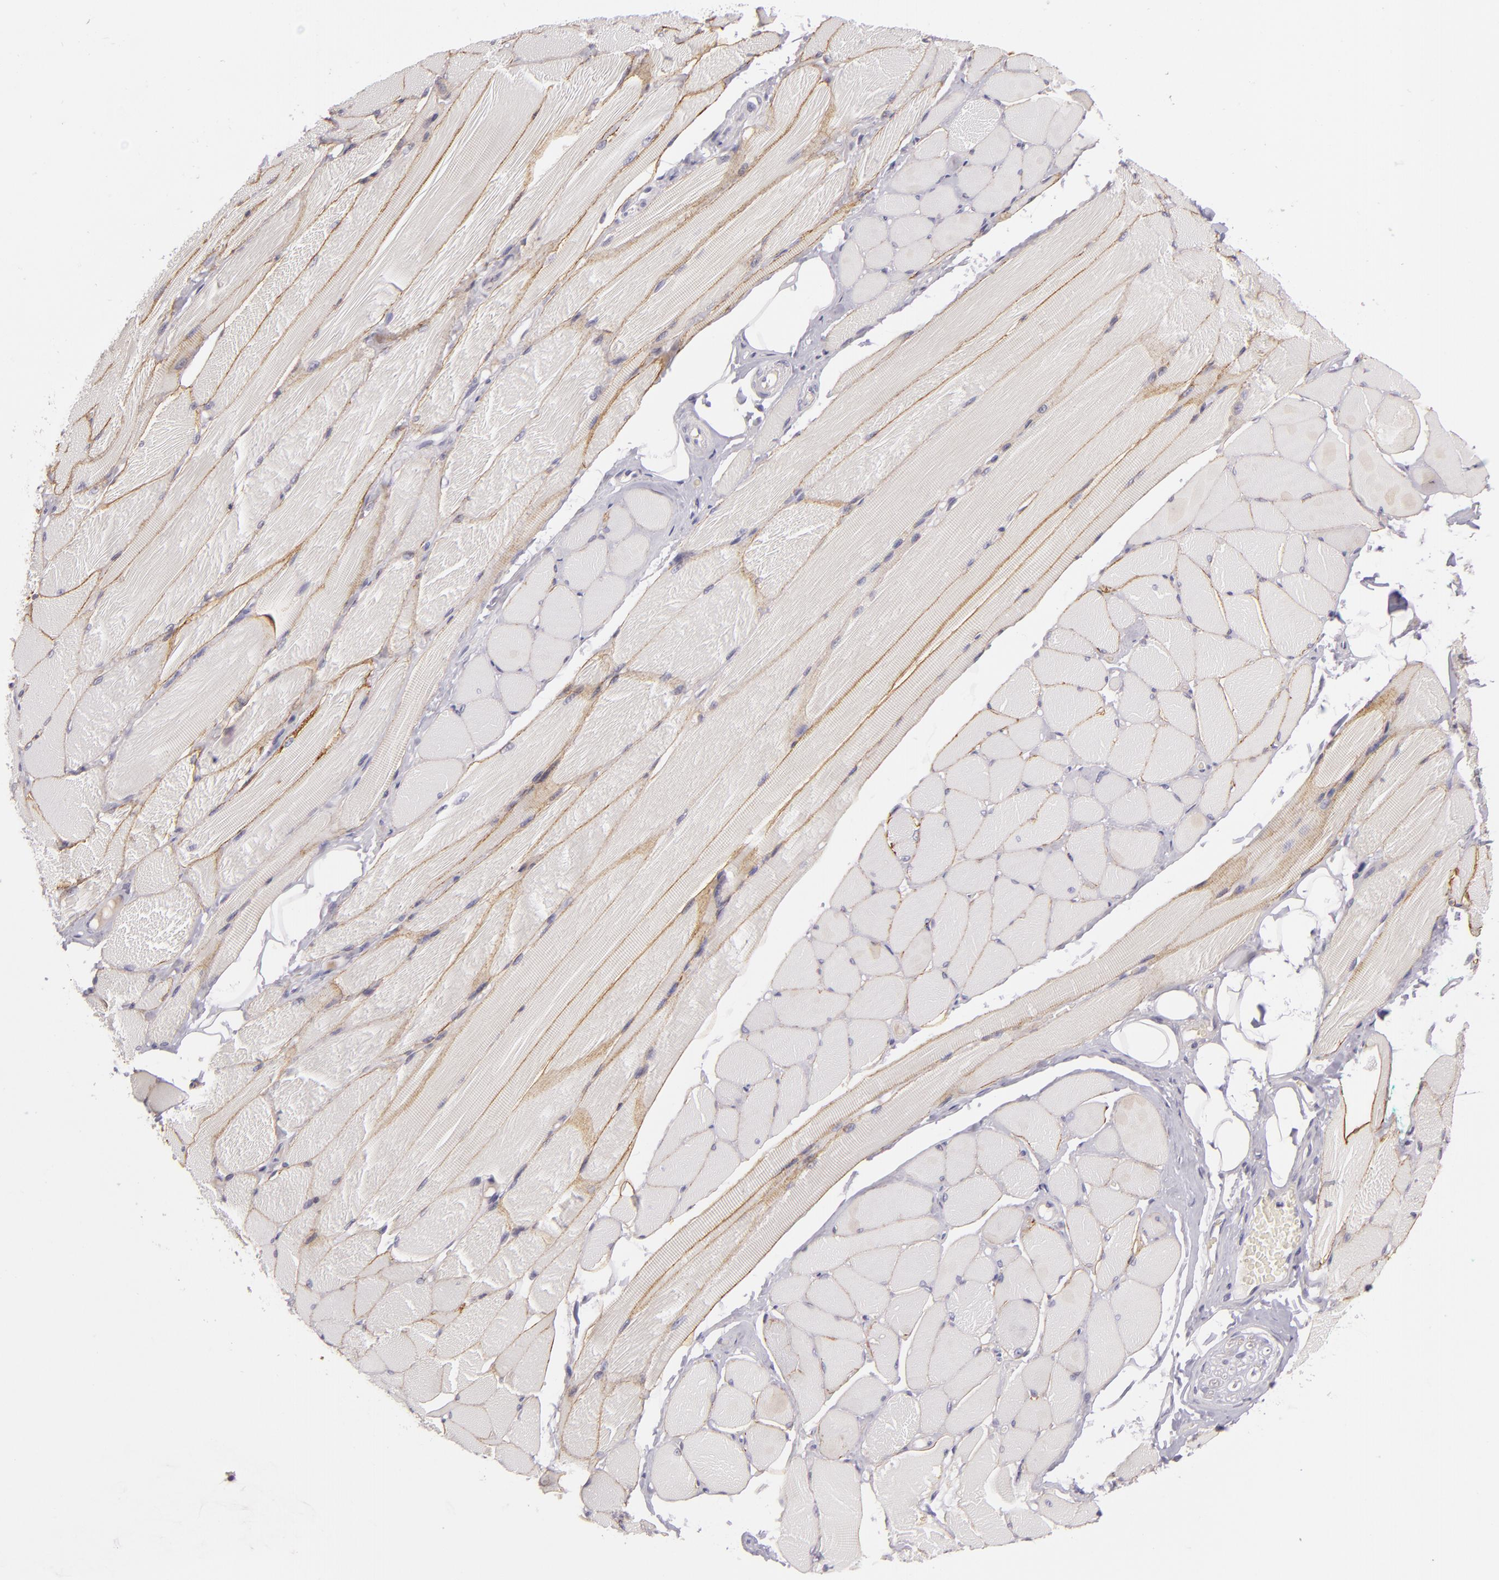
{"staining": {"intensity": "negative", "quantity": "none", "location": "none"}, "tissue": "adipose tissue", "cell_type": "Adipocytes", "image_type": "normal", "snomed": [{"axis": "morphology", "description": "Normal tissue, NOS"}, {"axis": "topography", "description": "Skeletal muscle"}, {"axis": "topography", "description": "Peripheral nerve tissue"}], "caption": "The micrograph displays no staining of adipocytes in unremarkable adipose tissue. (Stains: DAB (3,3'-diaminobenzidine) immunohistochemistry with hematoxylin counter stain, Microscopy: brightfield microscopy at high magnification).", "gene": "DAG1", "patient": {"sex": "female", "age": 84}}